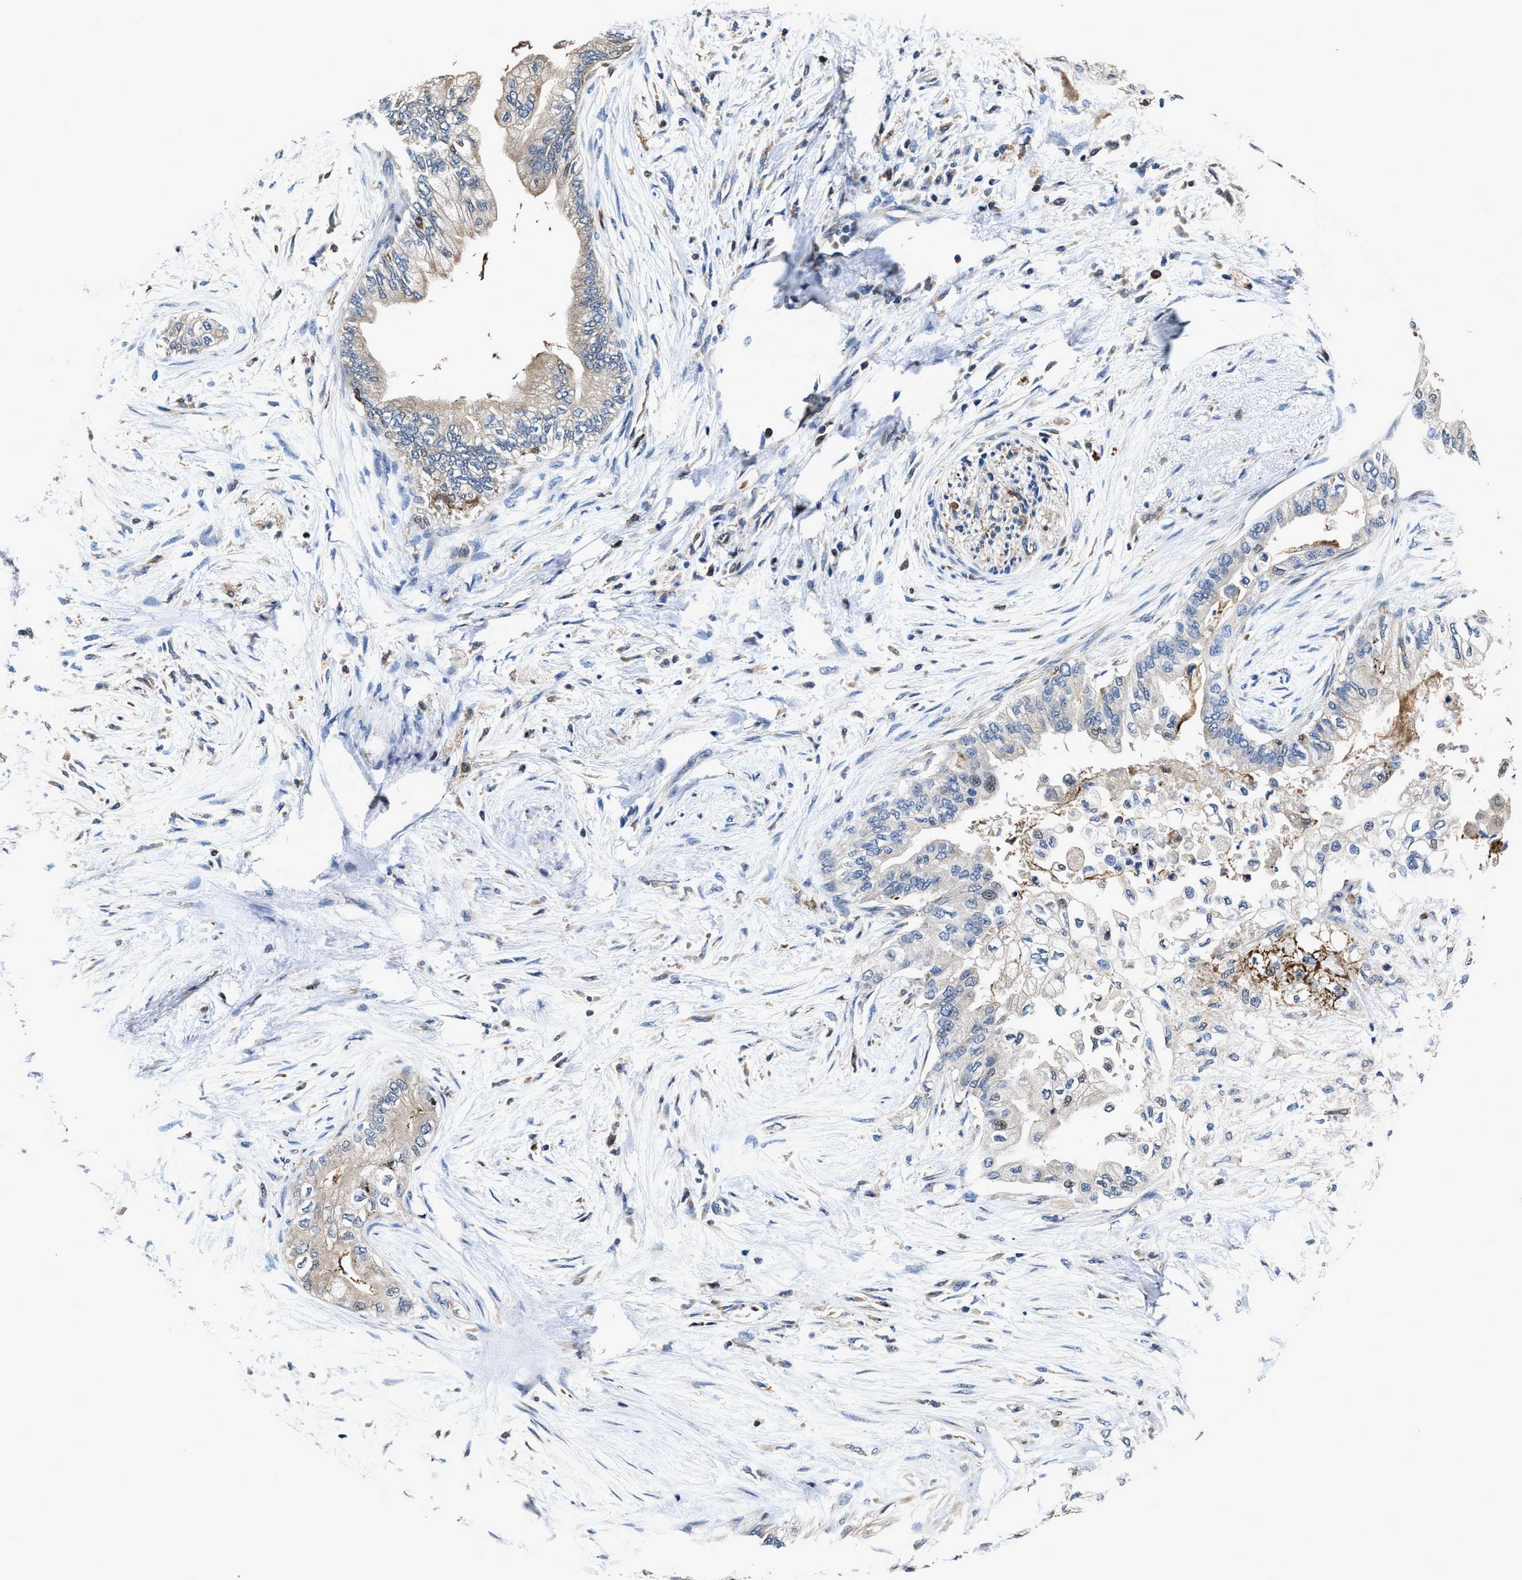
{"staining": {"intensity": "negative", "quantity": "none", "location": "none"}, "tissue": "pancreatic cancer", "cell_type": "Tumor cells", "image_type": "cancer", "snomed": [{"axis": "morphology", "description": "Normal tissue, NOS"}, {"axis": "morphology", "description": "Adenocarcinoma, NOS"}, {"axis": "topography", "description": "Pancreas"}, {"axis": "topography", "description": "Duodenum"}], "caption": "Tumor cells show no significant protein positivity in pancreatic cancer (adenocarcinoma).", "gene": "RGS10", "patient": {"sex": "female", "age": 60}}